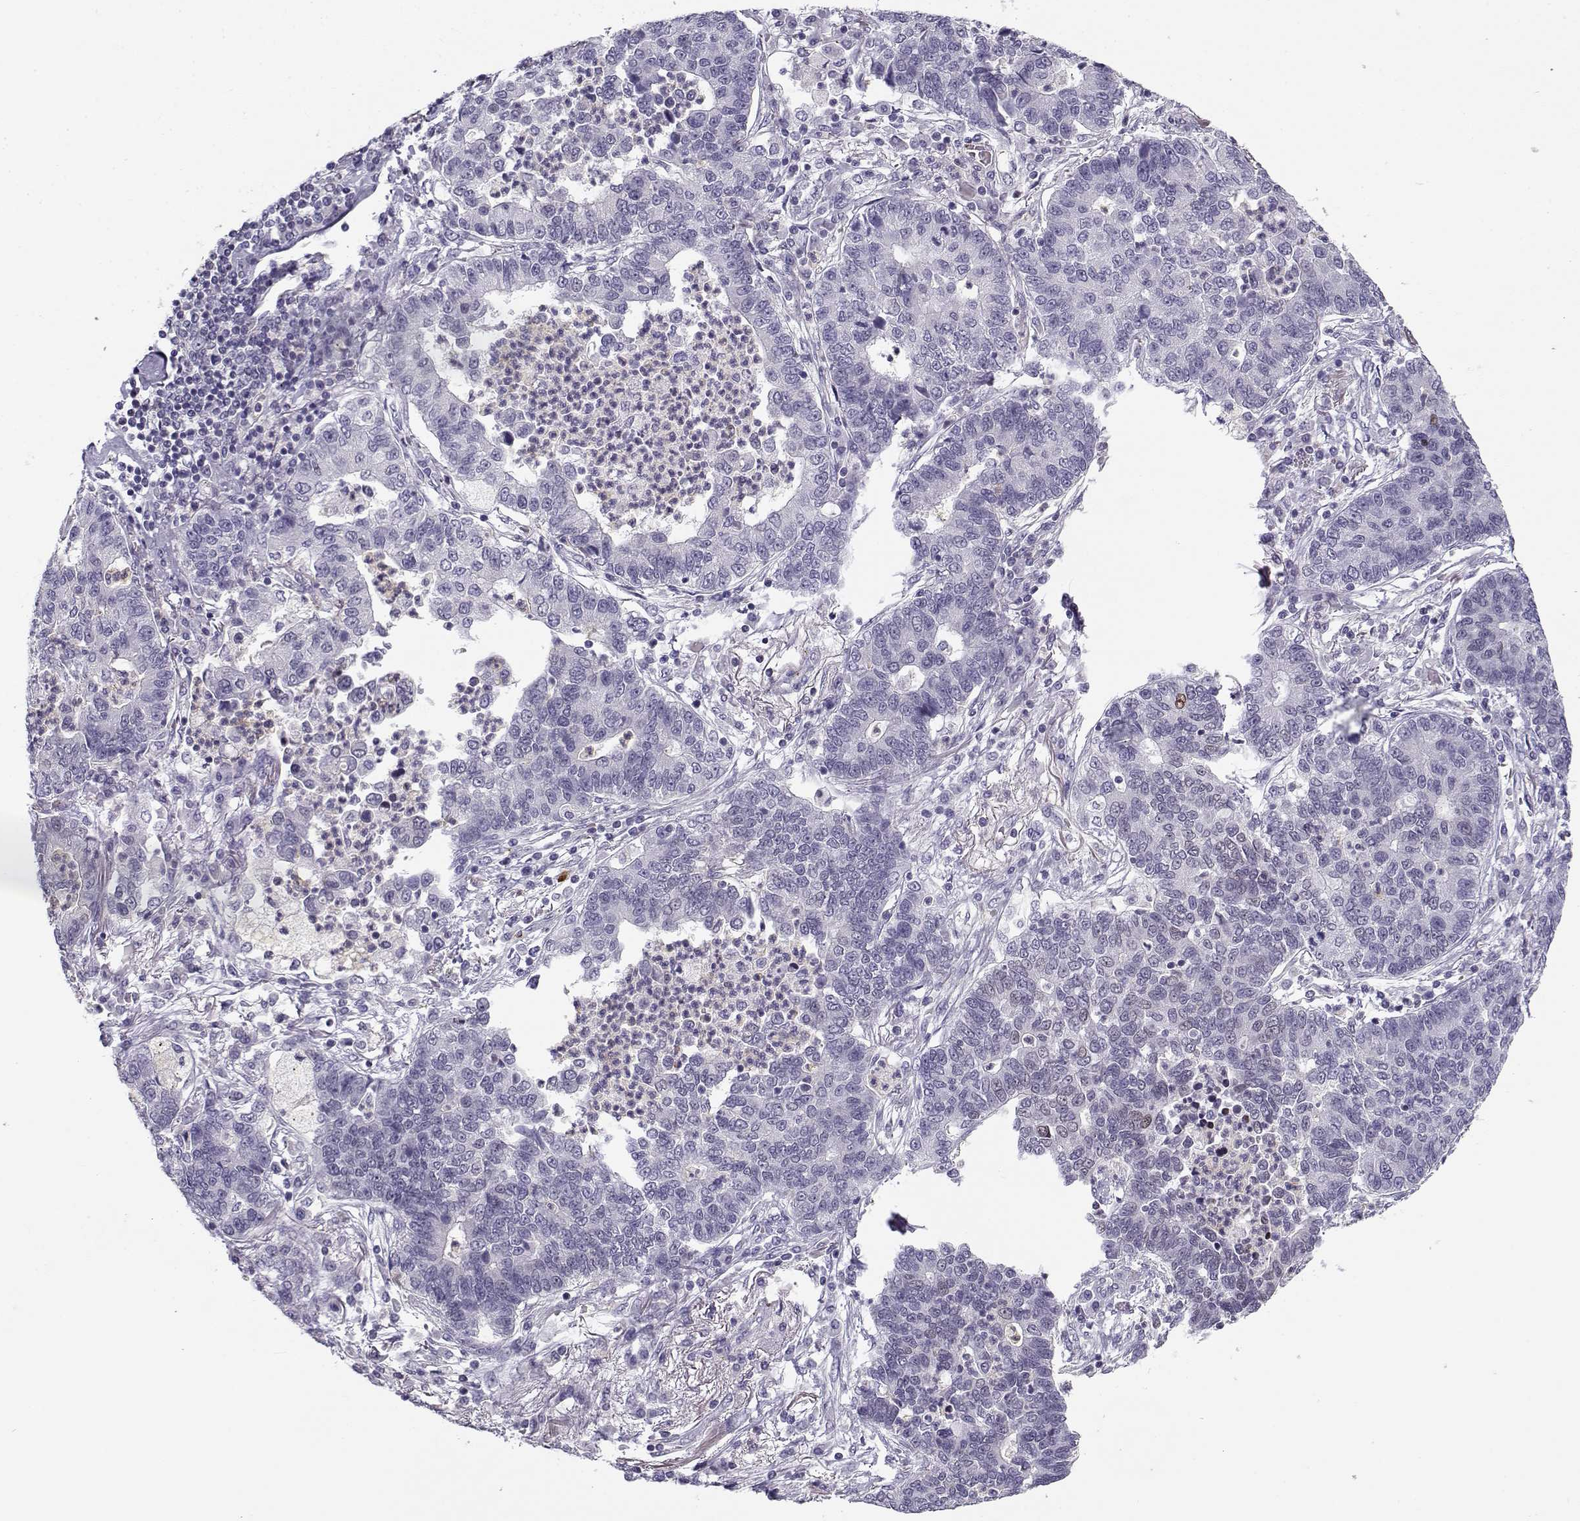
{"staining": {"intensity": "negative", "quantity": "none", "location": "none"}, "tissue": "lung cancer", "cell_type": "Tumor cells", "image_type": "cancer", "snomed": [{"axis": "morphology", "description": "Adenocarcinoma, NOS"}, {"axis": "topography", "description": "Lung"}], "caption": "The histopathology image demonstrates no staining of tumor cells in lung cancer.", "gene": "MYO1A", "patient": {"sex": "female", "age": 57}}